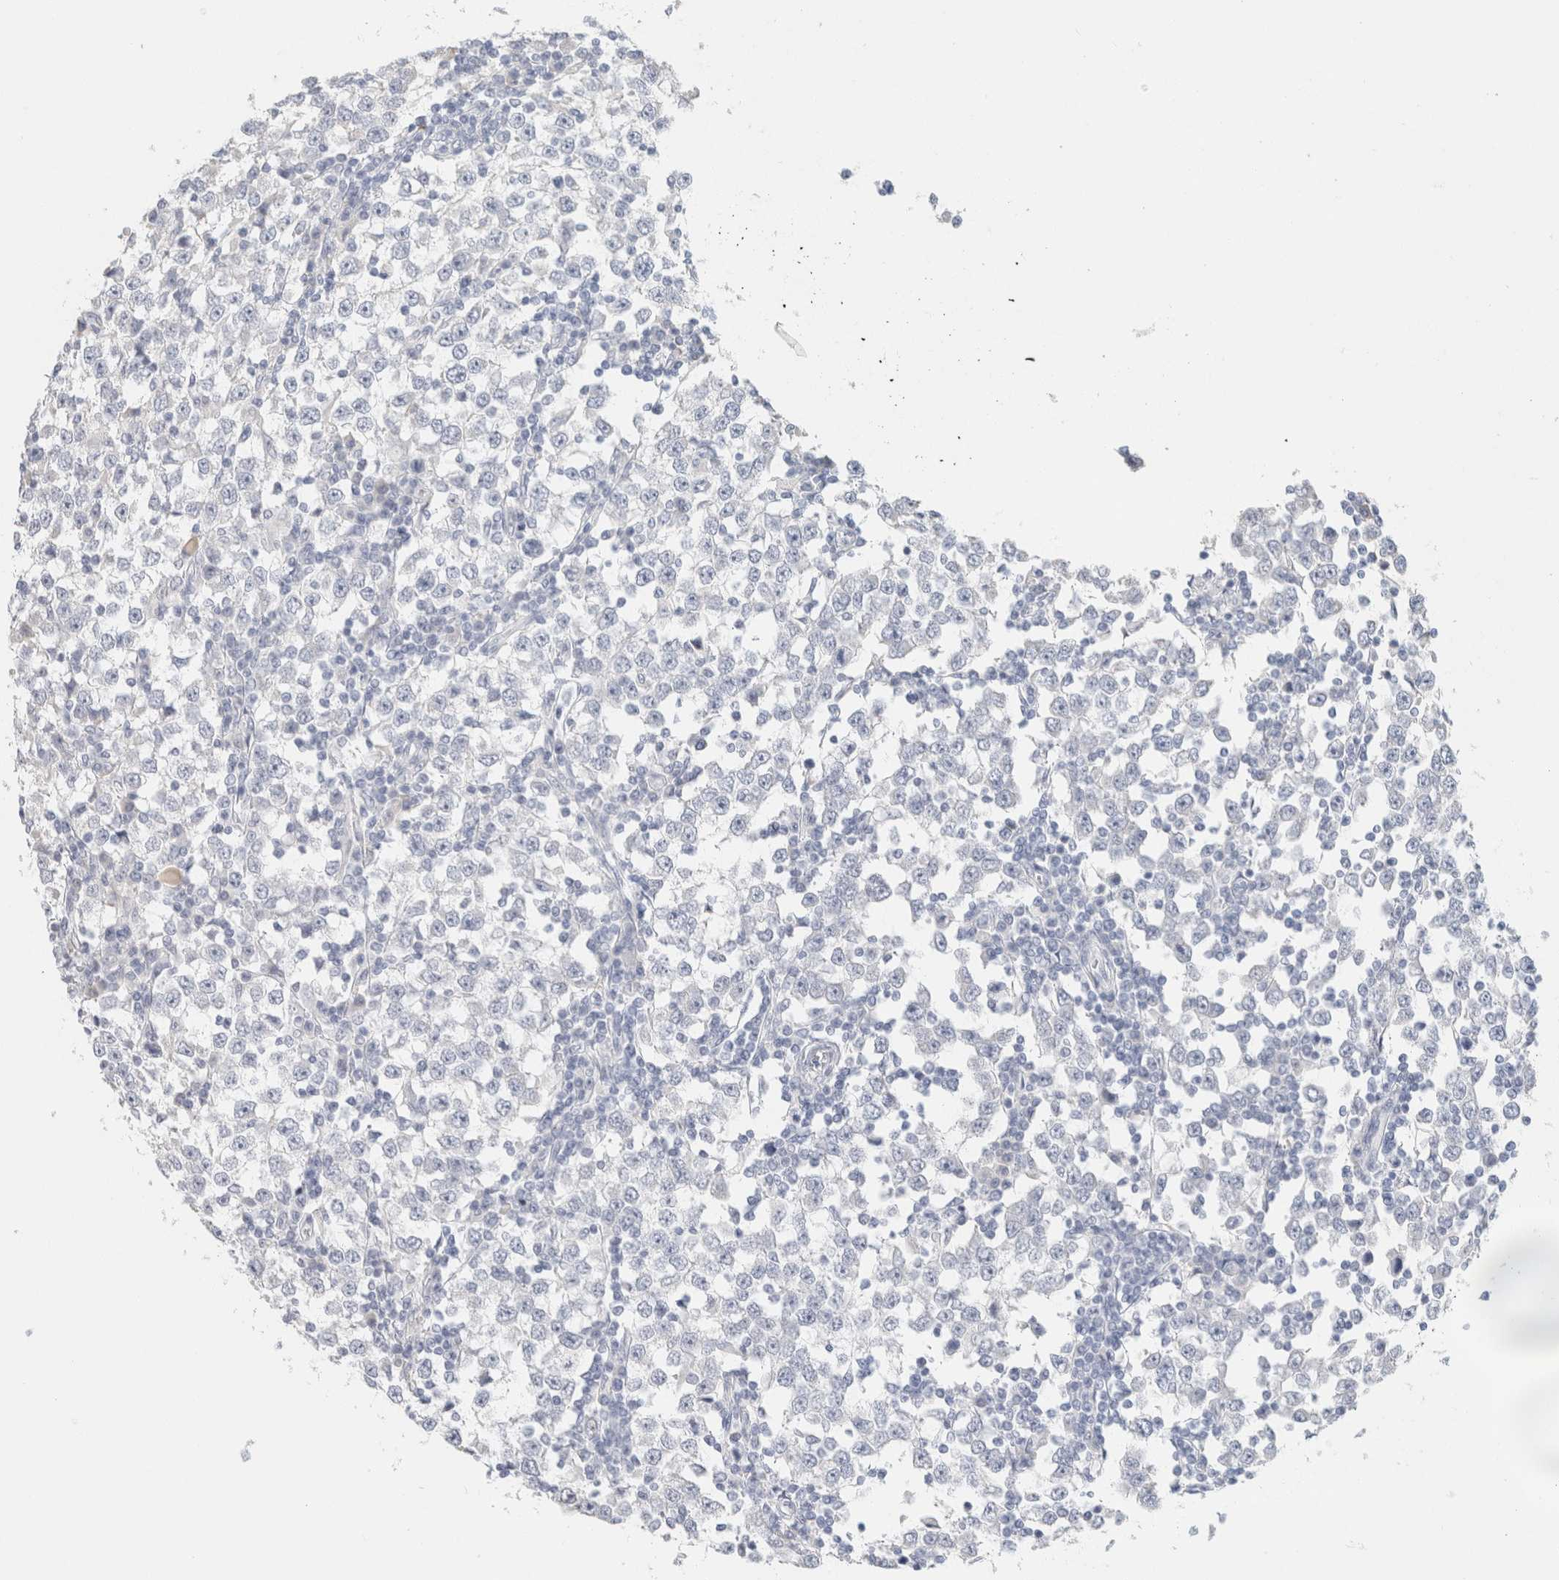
{"staining": {"intensity": "negative", "quantity": "none", "location": "none"}, "tissue": "testis cancer", "cell_type": "Tumor cells", "image_type": "cancer", "snomed": [{"axis": "morphology", "description": "Seminoma, NOS"}, {"axis": "topography", "description": "Testis"}], "caption": "Testis seminoma stained for a protein using immunohistochemistry reveals no expression tumor cells.", "gene": "NEFM", "patient": {"sex": "male", "age": 65}}